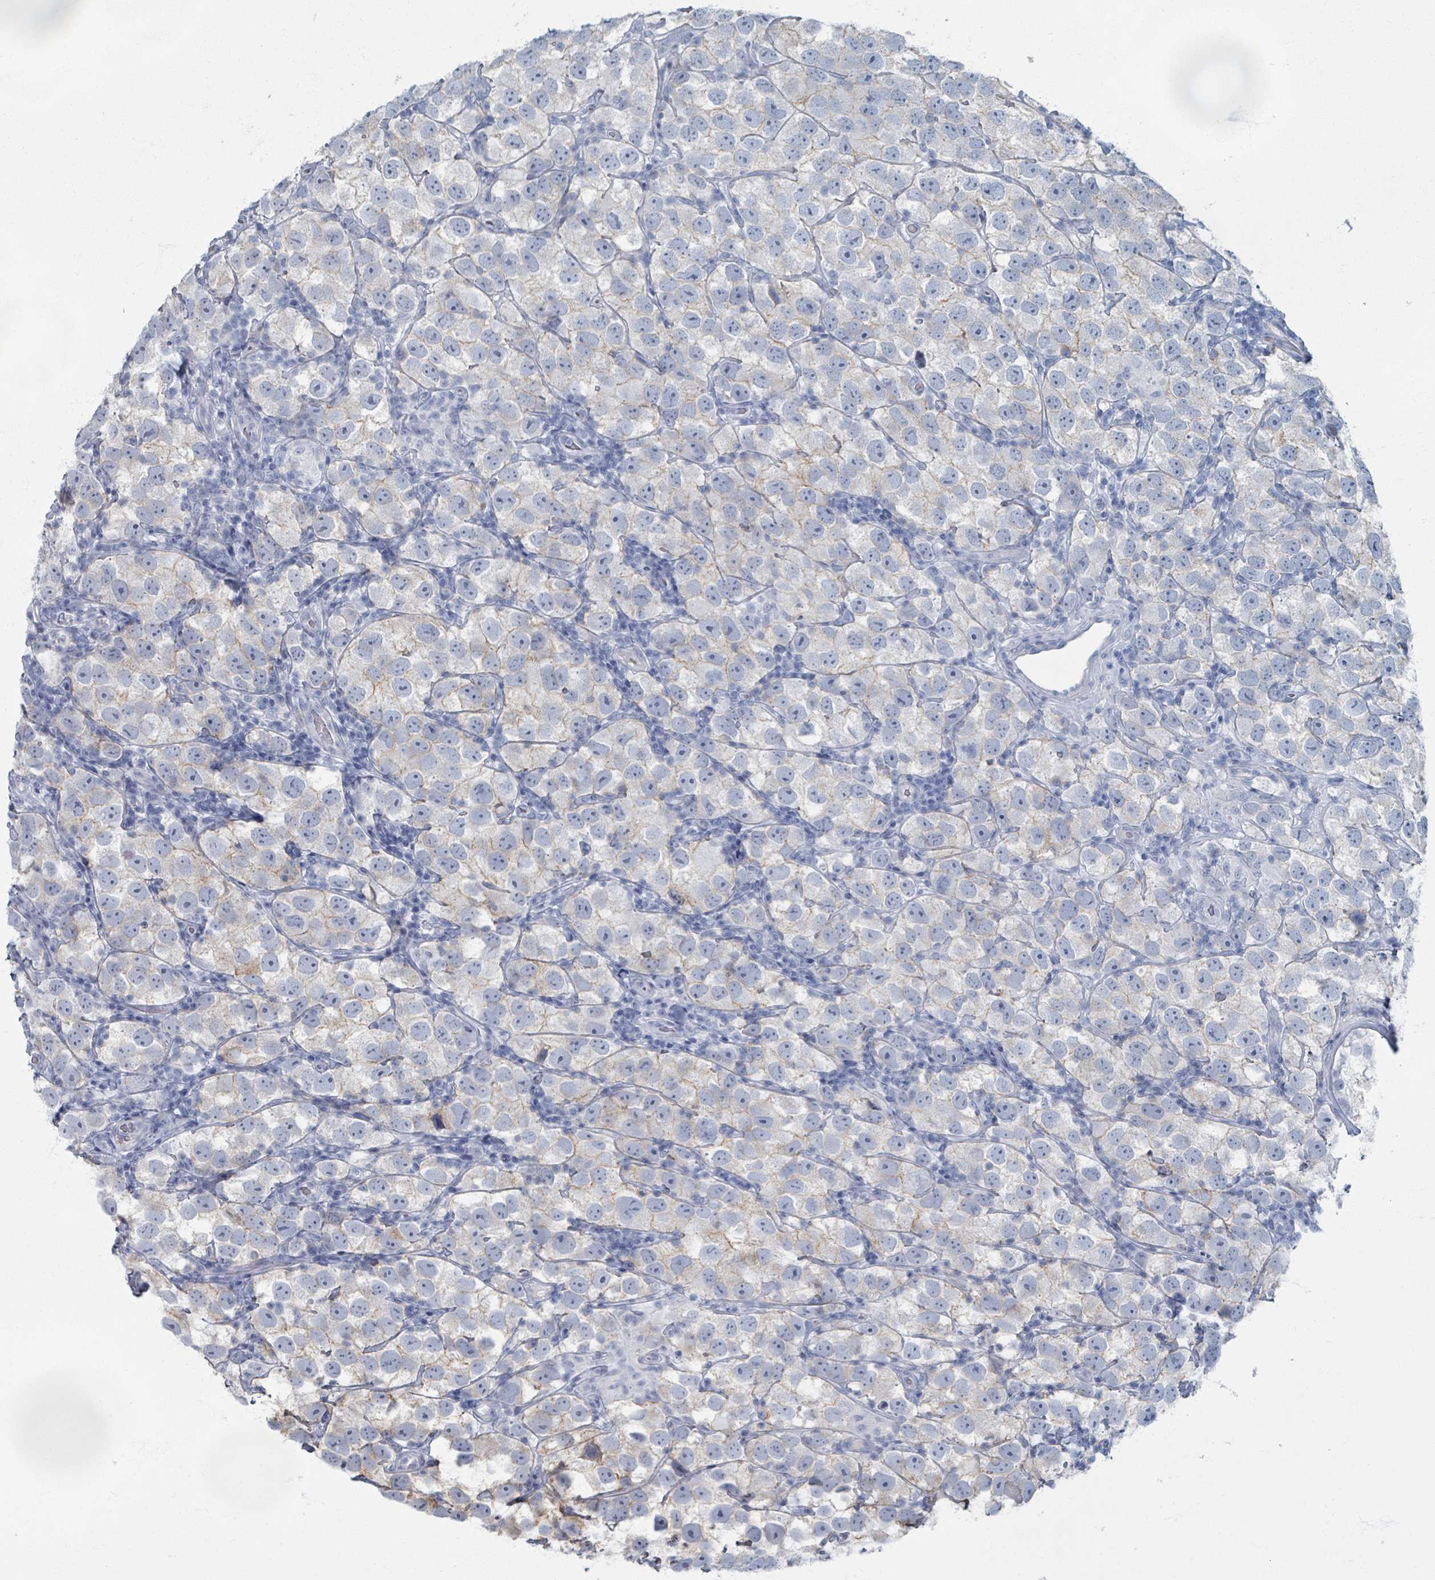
{"staining": {"intensity": "negative", "quantity": "none", "location": "none"}, "tissue": "testis cancer", "cell_type": "Tumor cells", "image_type": "cancer", "snomed": [{"axis": "morphology", "description": "Seminoma, NOS"}, {"axis": "topography", "description": "Testis"}], "caption": "DAB (3,3'-diaminobenzidine) immunohistochemical staining of testis seminoma reveals no significant expression in tumor cells. The staining is performed using DAB (3,3'-diaminobenzidine) brown chromogen with nuclei counter-stained in using hematoxylin.", "gene": "TAS2R1", "patient": {"sex": "male", "age": 26}}